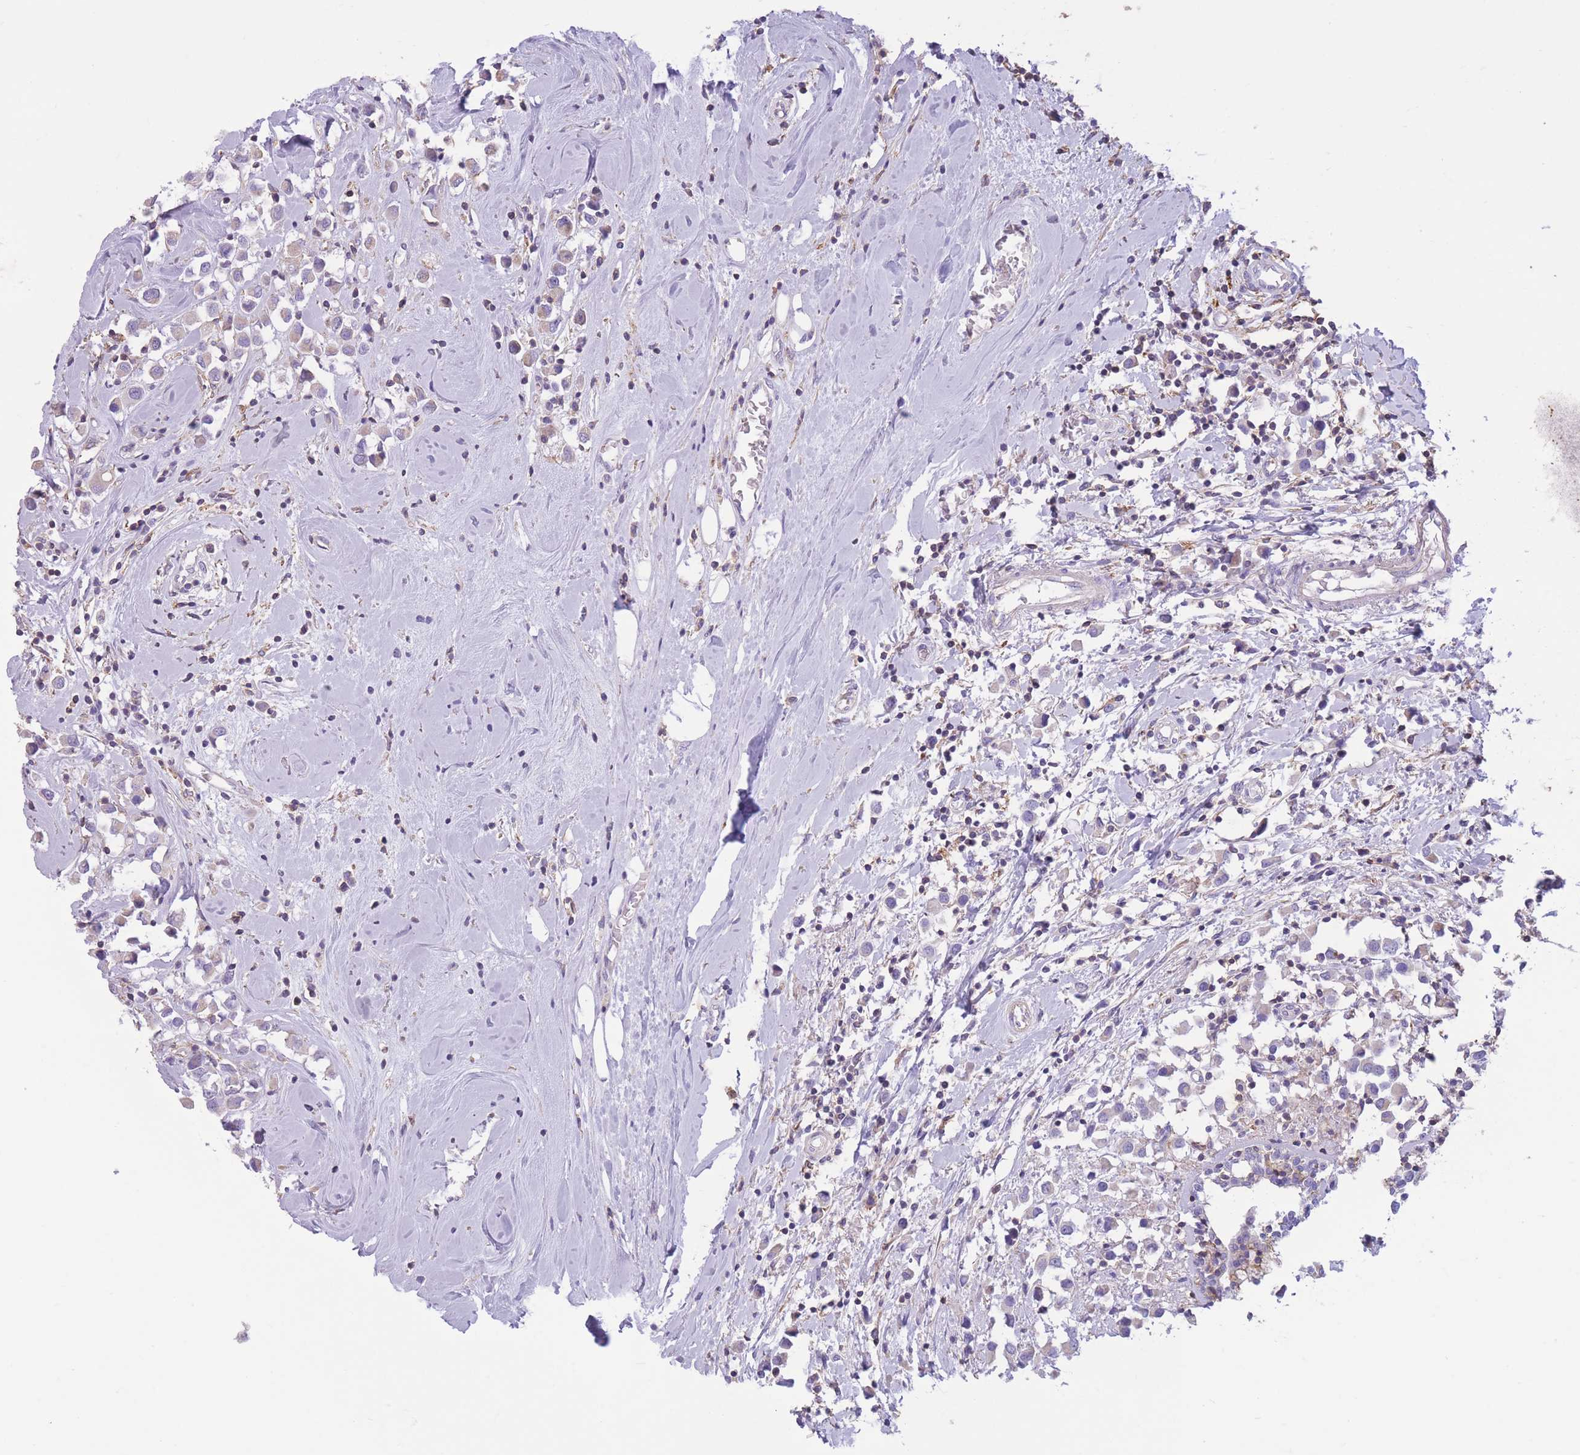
{"staining": {"intensity": "negative", "quantity": "none", "location": "none"}, "tissue": "breast cancer", "cell_type": "Tumor cells", "image_type": "cancer", "snomed": [{"axis": "morphology", "description": "Duct carcinoma"}, {"axis": "topography", "description": "Breast"}], "caption": "A high-resolution micrograph shows immunohistochemistry staining of invasive ductal carcinoma (breast), which shows no significant expression in tumor cells. (Stains: DAB (3,3'-diaminobenzidine) immunohistochemistry with hematoxylin counter stain, Microscopy: brightfield microscopy at high magnification).", "gene": "PDHA1", "patient": {"sex": "female", "age": 61}}